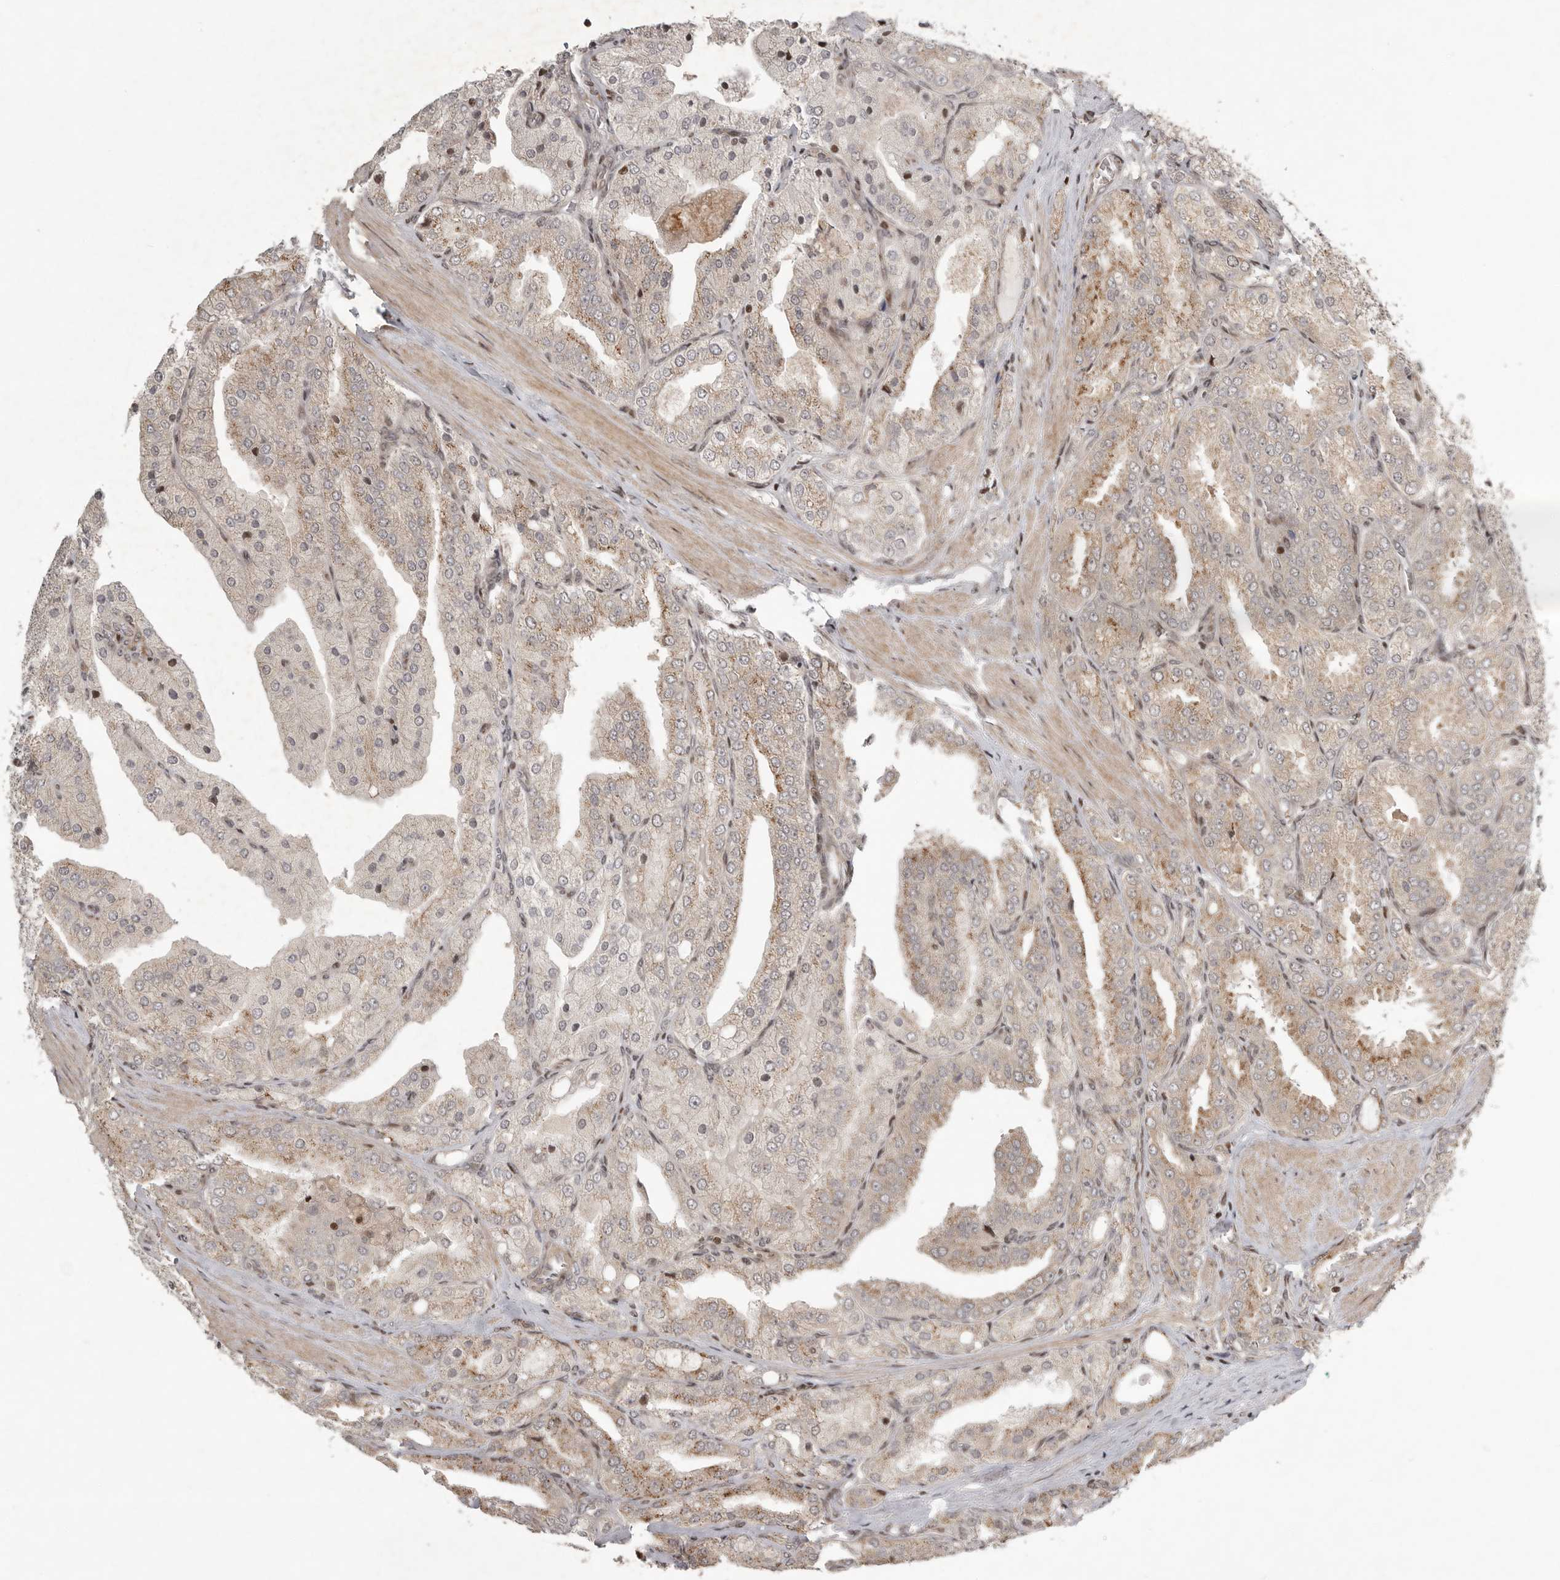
{"staining": {"intensity": "moderate", "quantity": "<25%", "location": "cytoplasmic/membranous"}, "tissue": "prostate cancer", "cell_type": "Tumor cells", "image_type": "cancer", "snomed": [{"axis": "morphology", "description": "Adenocarcinoma, High grade"}, {"axis": "topography", "description": "Prostate"}], "caption": "A histopathology image of prostate cancer (high-grade adenocarcinoma) stained for a protein shows moderate cytoplasmic/membranous brown staining in tumor cells.", "gene": "RABIF", "patient": {"sex": "male", "age": 50}}